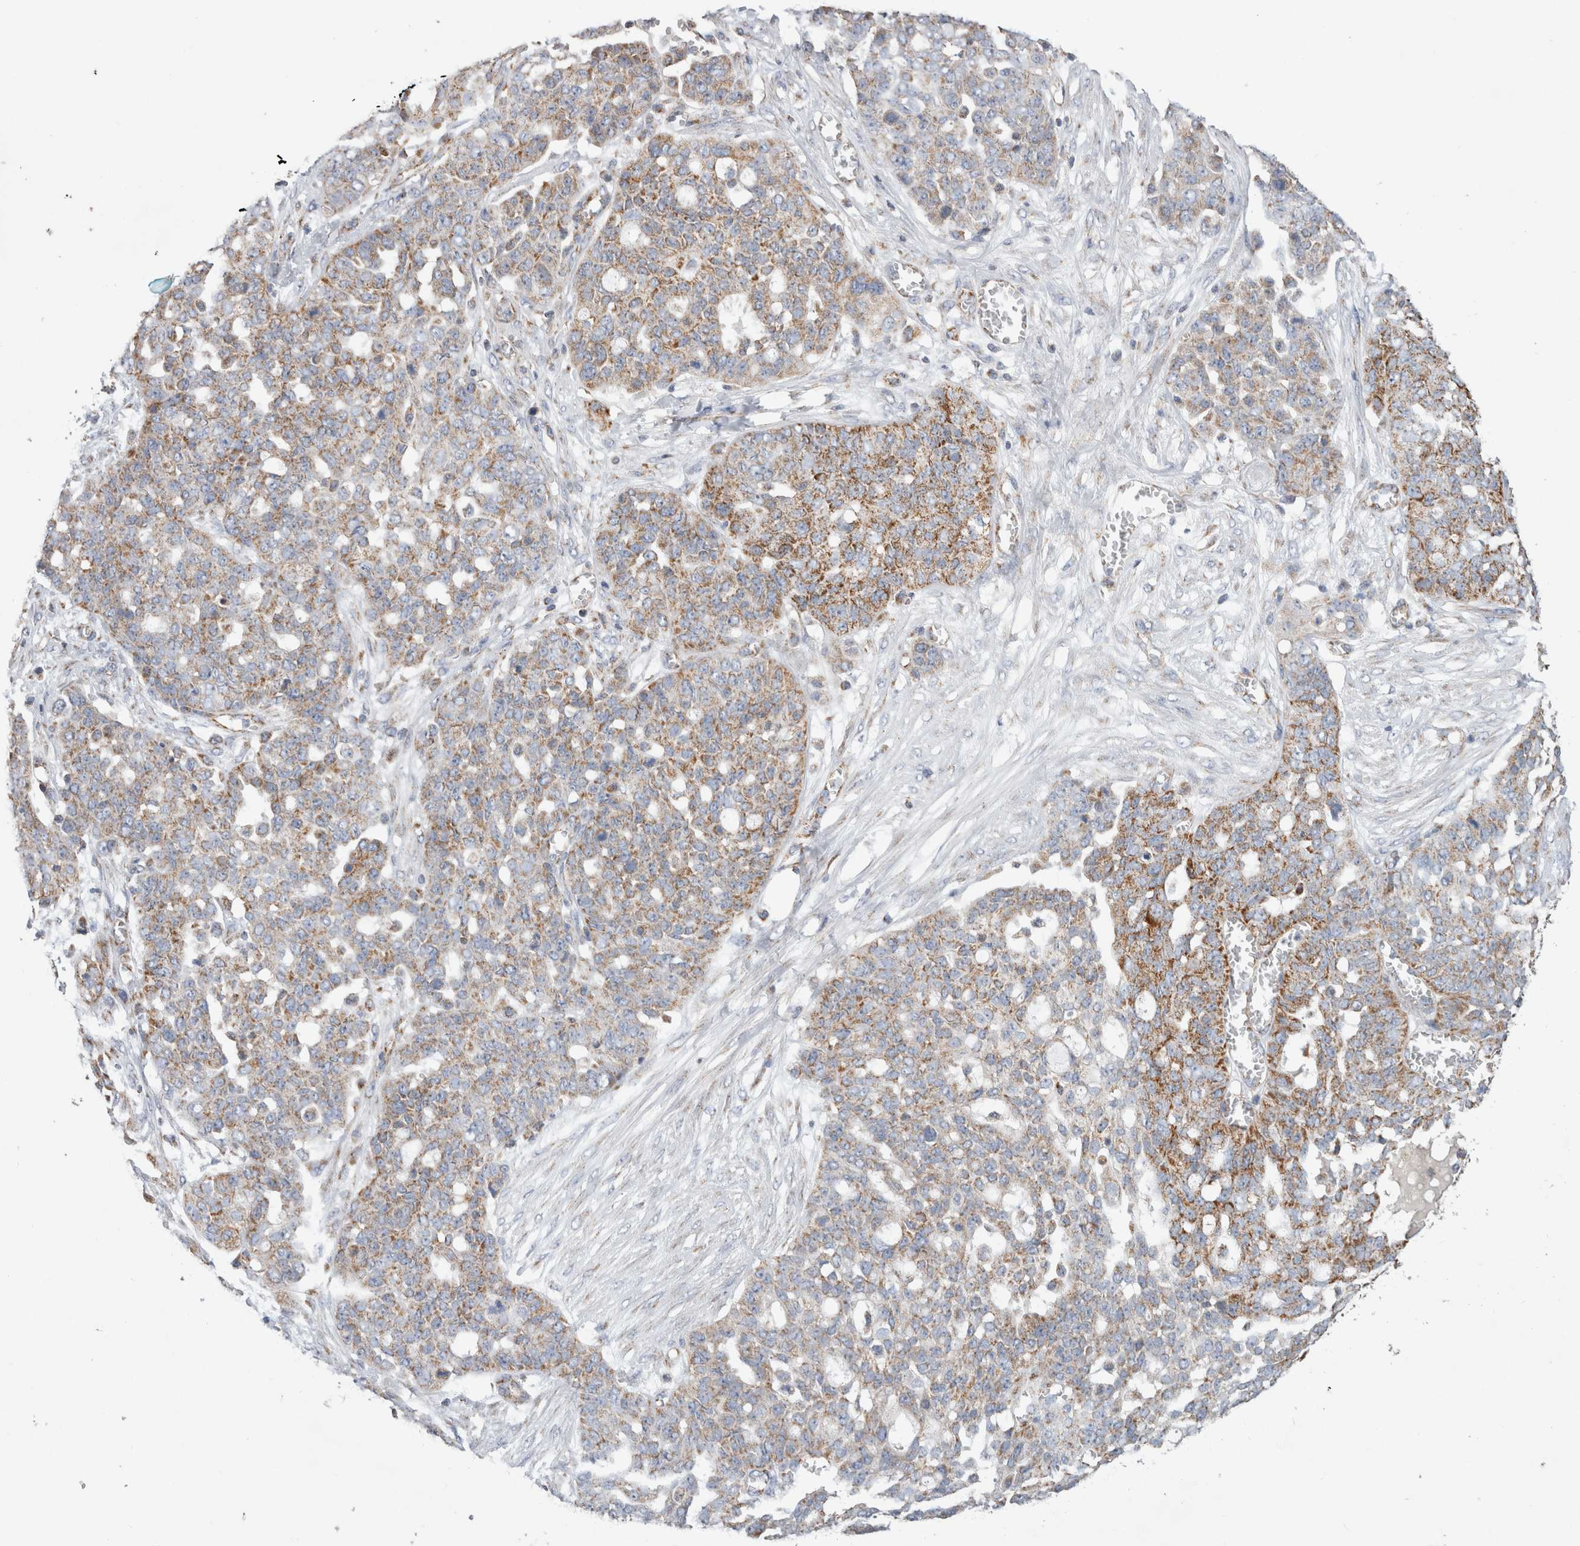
{"staining": {"intensity": "weak", "quantity": "25%-75%", "location": "cytoplasmic/membranous"}, "tissue": "ovarian cancer", "cell_type": "Tumor cells", "image_type": "cancer", "snomed": [{"axis": "morphology", "description": "Cystadenocarcinoma, serous, NOS"}, {"axis": "topography", "description": "Soft tissue"}, {"axis": "topography", "description": "Ovary"}], "caption": "The photomicrograph exhibits a brown stain indicating the presence of a protein in the cytoplasmic/membranous of tumor cells in ovarian serous cystadenocarcinoma. (IHC, brightfield microscopy, high magnification).", "gene": "IARS2", "patient": {"sex": "female", "age": 57}}